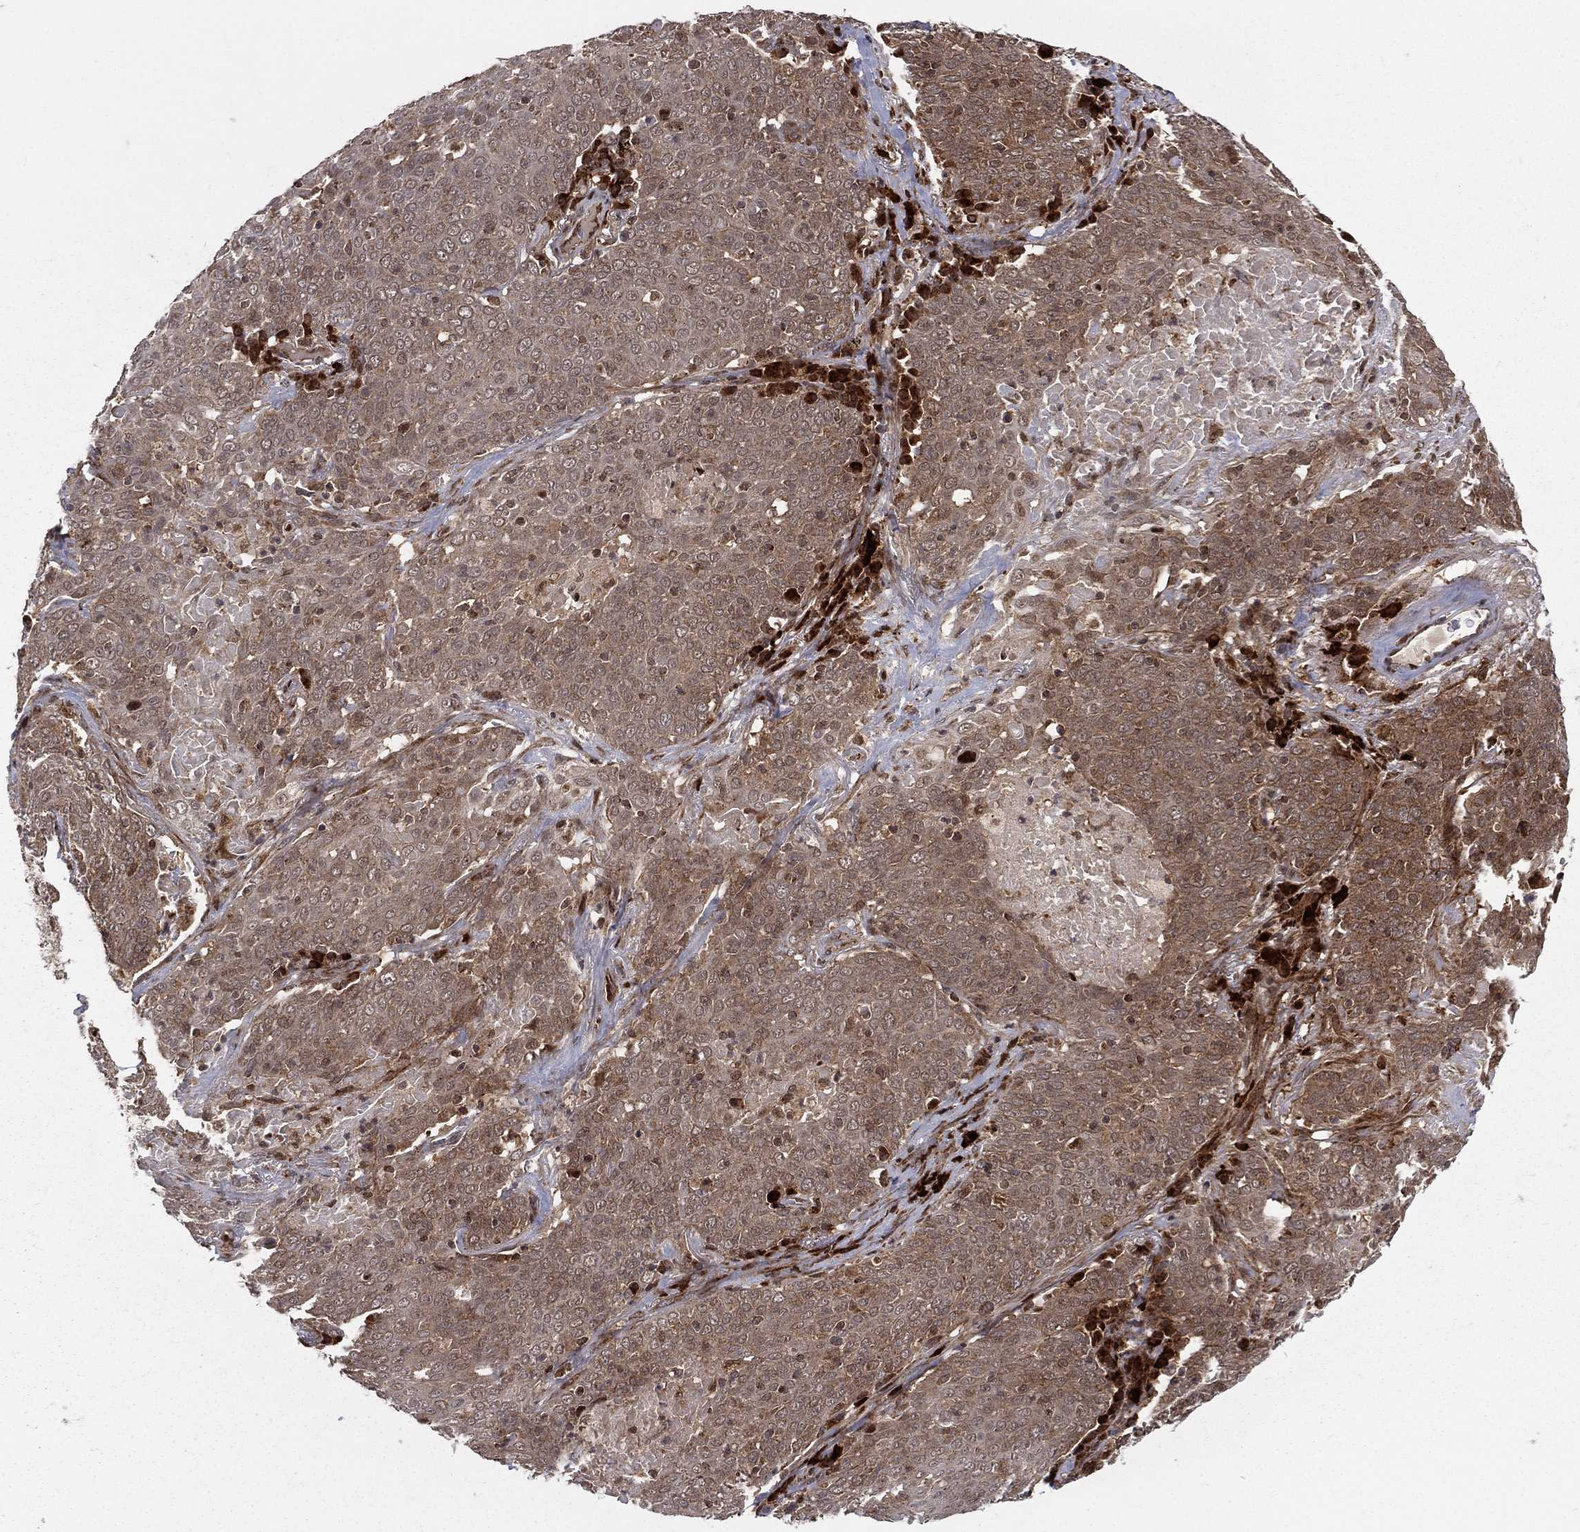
{"staining": {"intensity": "moderate", "quantity": ">75%", "location": "cytoplasmic/membranous"}, "tissue": "lung cancer", "cell_type": "Tumor cells", "image_type": "cancer", "snomed": [{"axis": "morphology", "description": "Squamous cell carcinoma, NOS"}, {"axis": "topography", "description": "Lung"}], "caption": "IHC image of human lung cancer stained for a protein (brown), which shows medium levels of moderate cytoplasmic/membranous staining in approximately >75% of tumor cells.", "gene": "MDM2", "patient": {"sex": "male", "age": 82}}